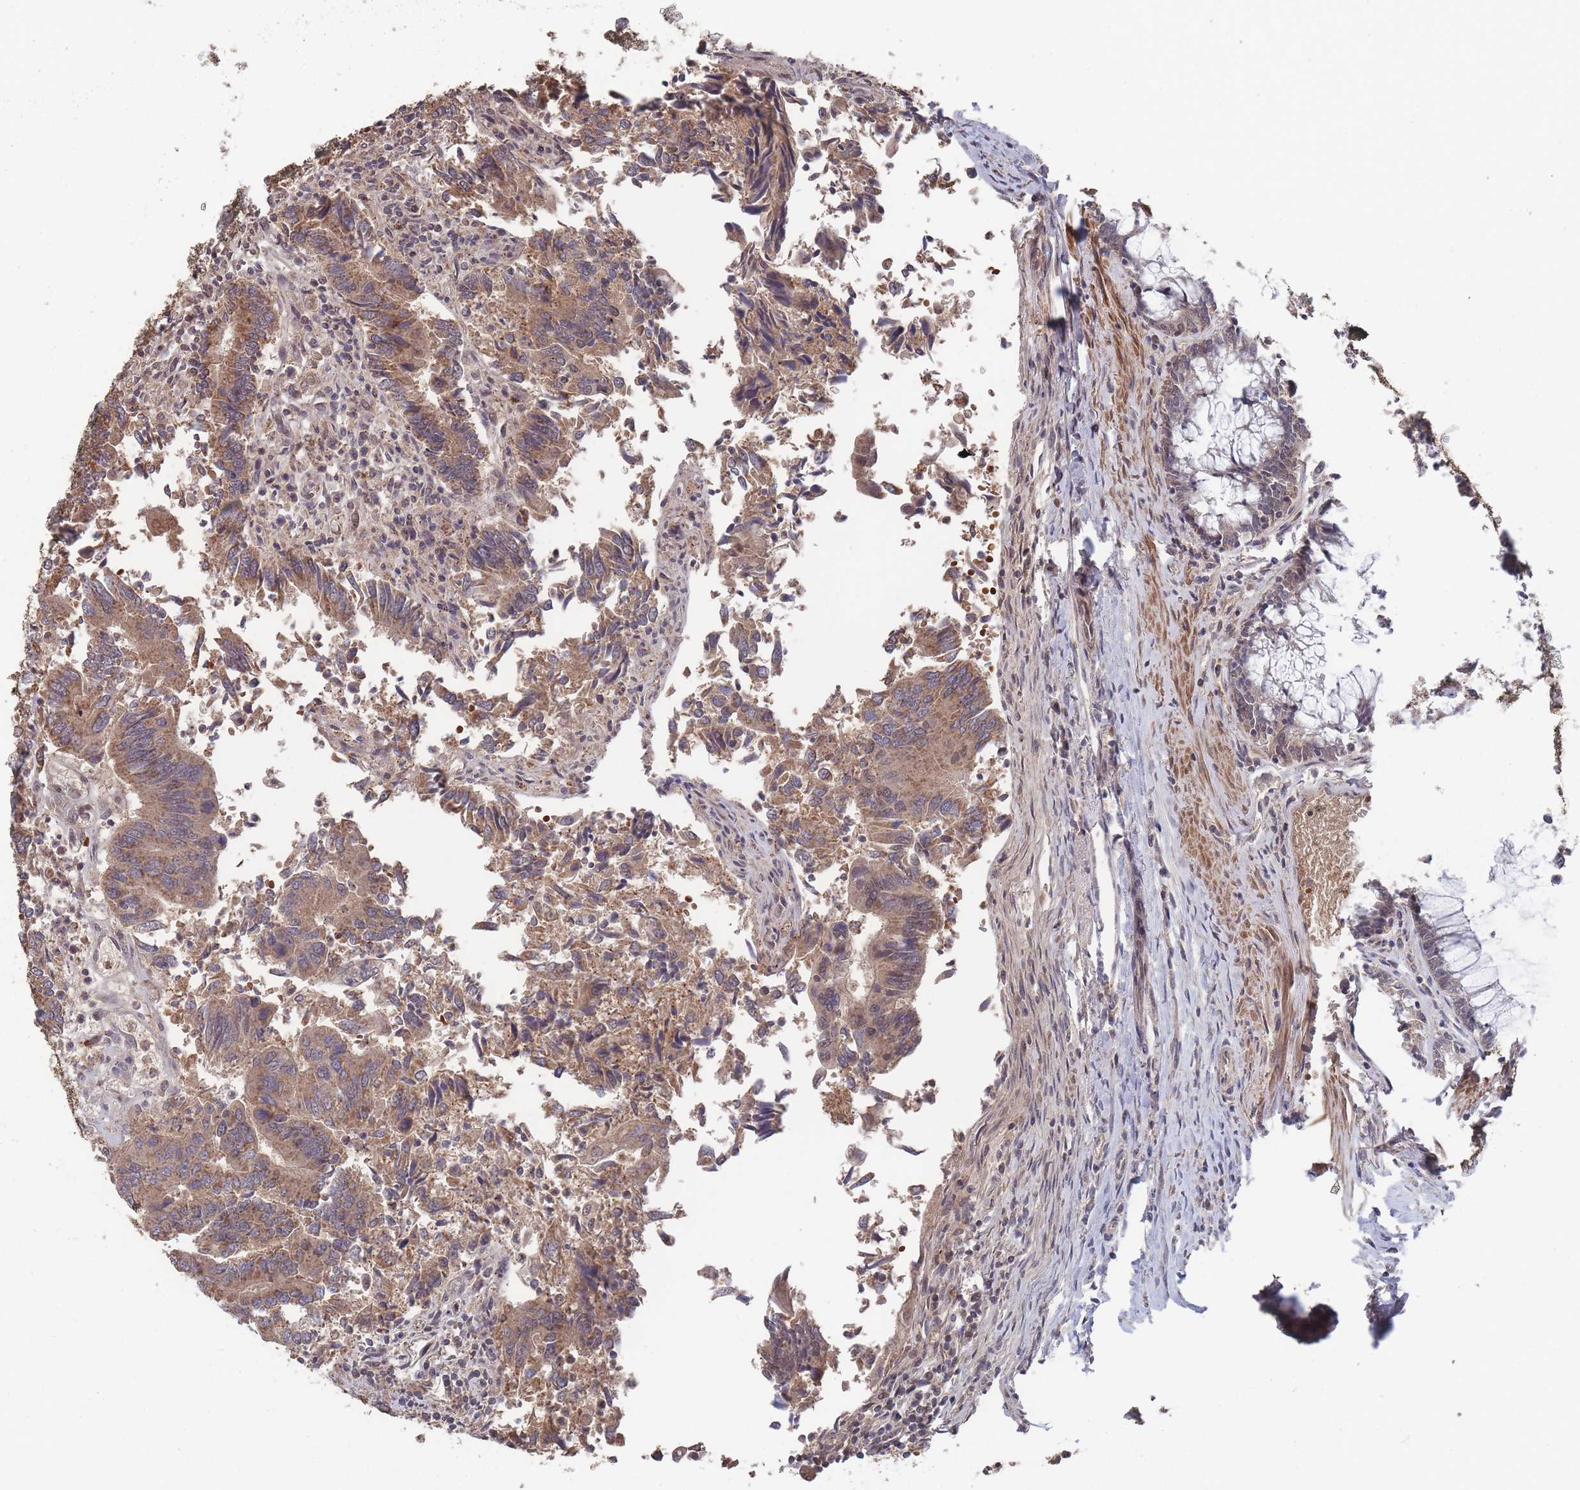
{"staining": {"intensity": "moderate", "quantity": ">75%", "location": "cytoplasmic/membranous,nuclear"}, "tissue": "colorectal cancer", "cell_type": "Tumor cells", "image_type": "cancer", "snomed": [{"axis": "morphology", "description": "Adenocarcinoma, NOS"}, {"axis": "topography", "description": "Colon"}], "caption": "The histopathology image demonstrates a brown stain indicating the presence of a protein in the cytoplasmic/membranous and nuclear of tumor cells in colorectal cancer (adenocarcinoma).", "gene": "SF3B1", "patient": {"sex": "female", "age": 67}}